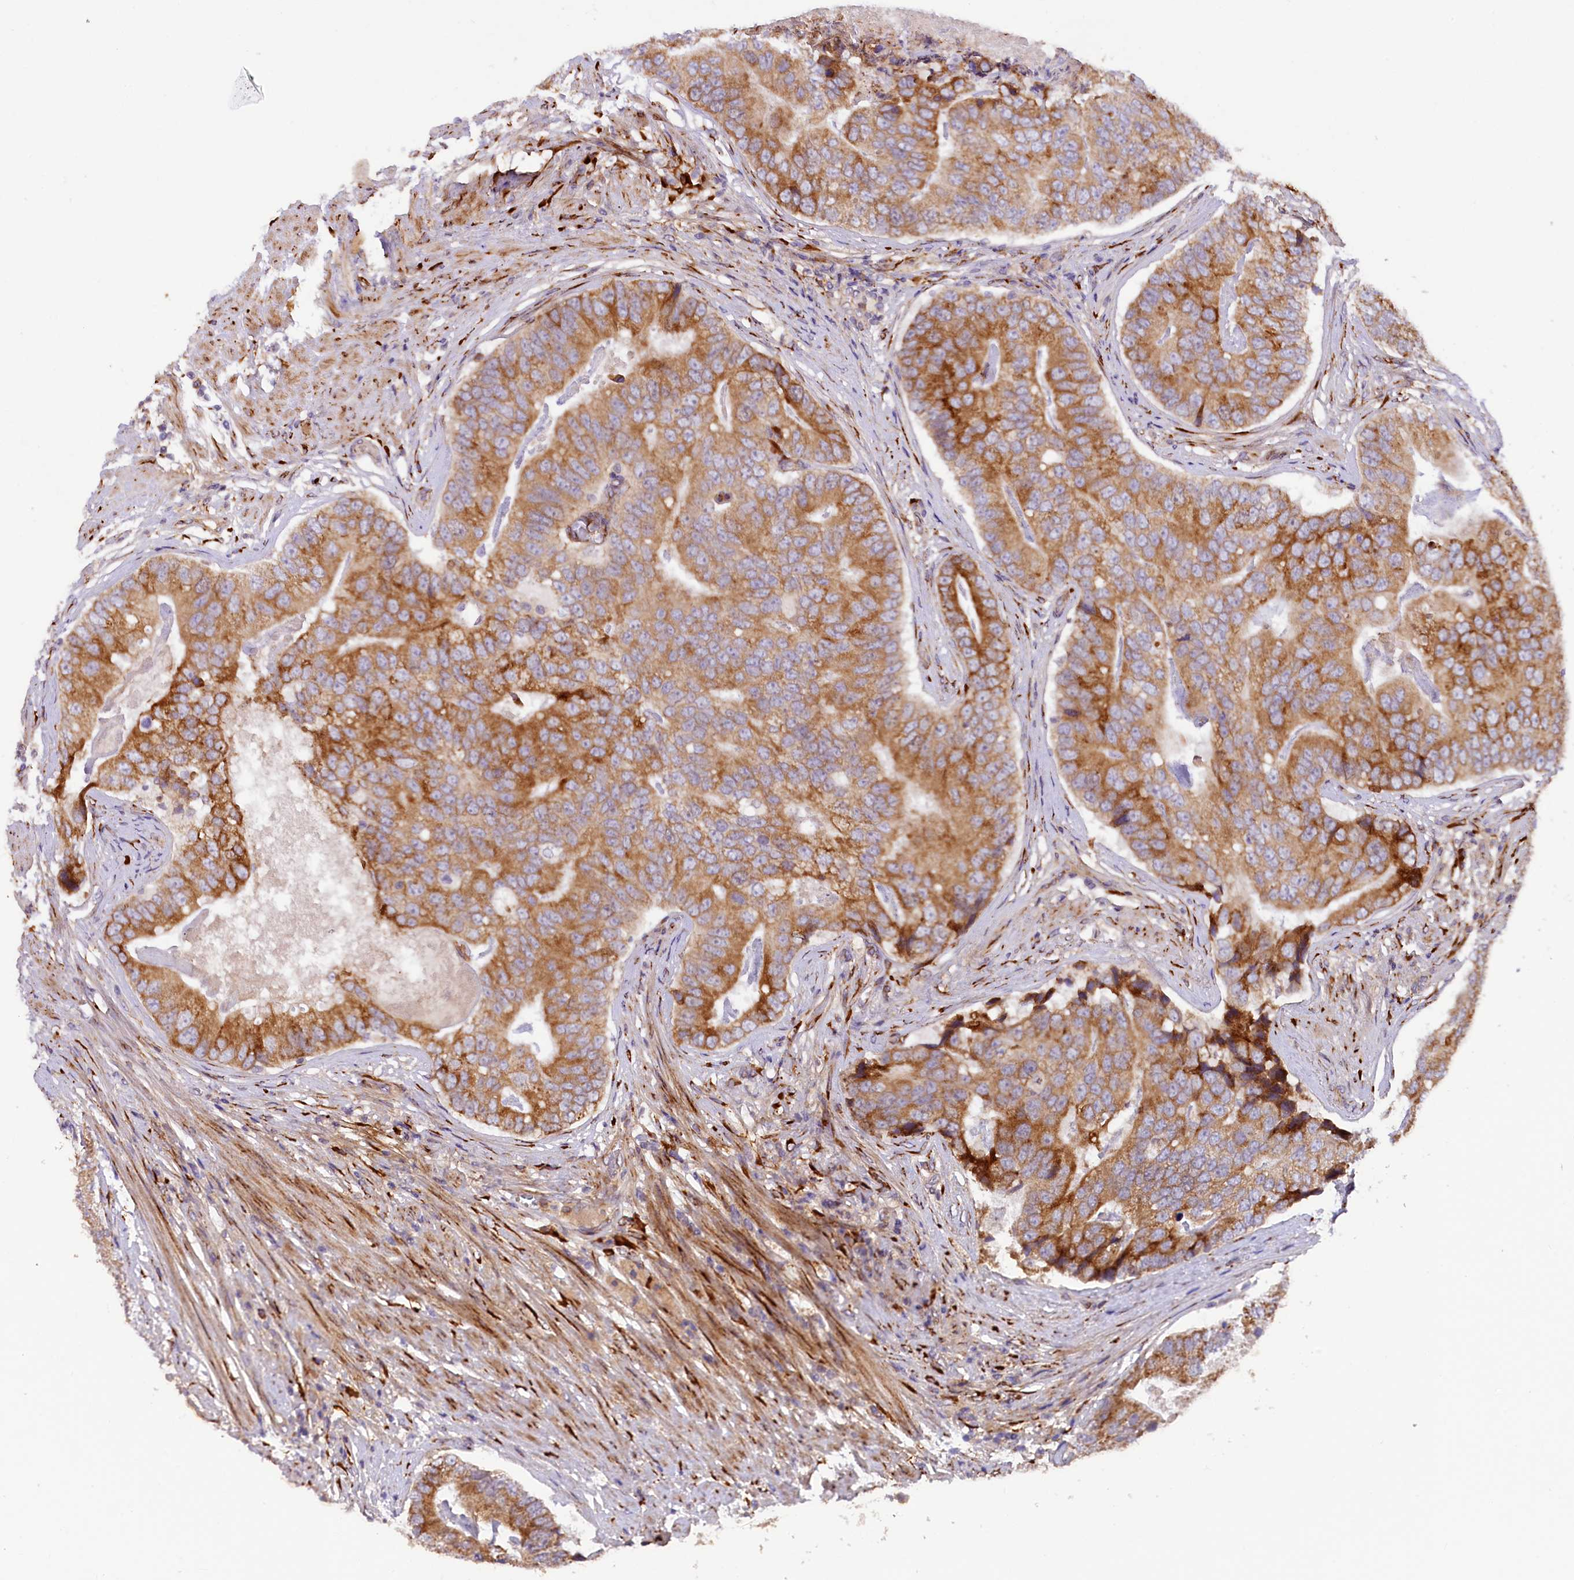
{"staining": {"intensity": "moderate", "quantity": ">75%", "location": "cytoplasmic/membranous"}, "tissue": "prostate cancer", "cell_type": "Tumor cells", "image_type": "cancer", "snomed": [{"axis": "morphology", "description": "Adenocarcinoma, High grade"}, {"axis": "topography", "description": "Prostate"}], "caption": "The micrograph reveals a brown stain indicating the presence of a protein in the cytoplasmic/membranous of tumor cells in prostate cancer (high-grade adenocarcinoma).", "gene": "SSC5D", "patient": {"sex": "male", "age": 70}}